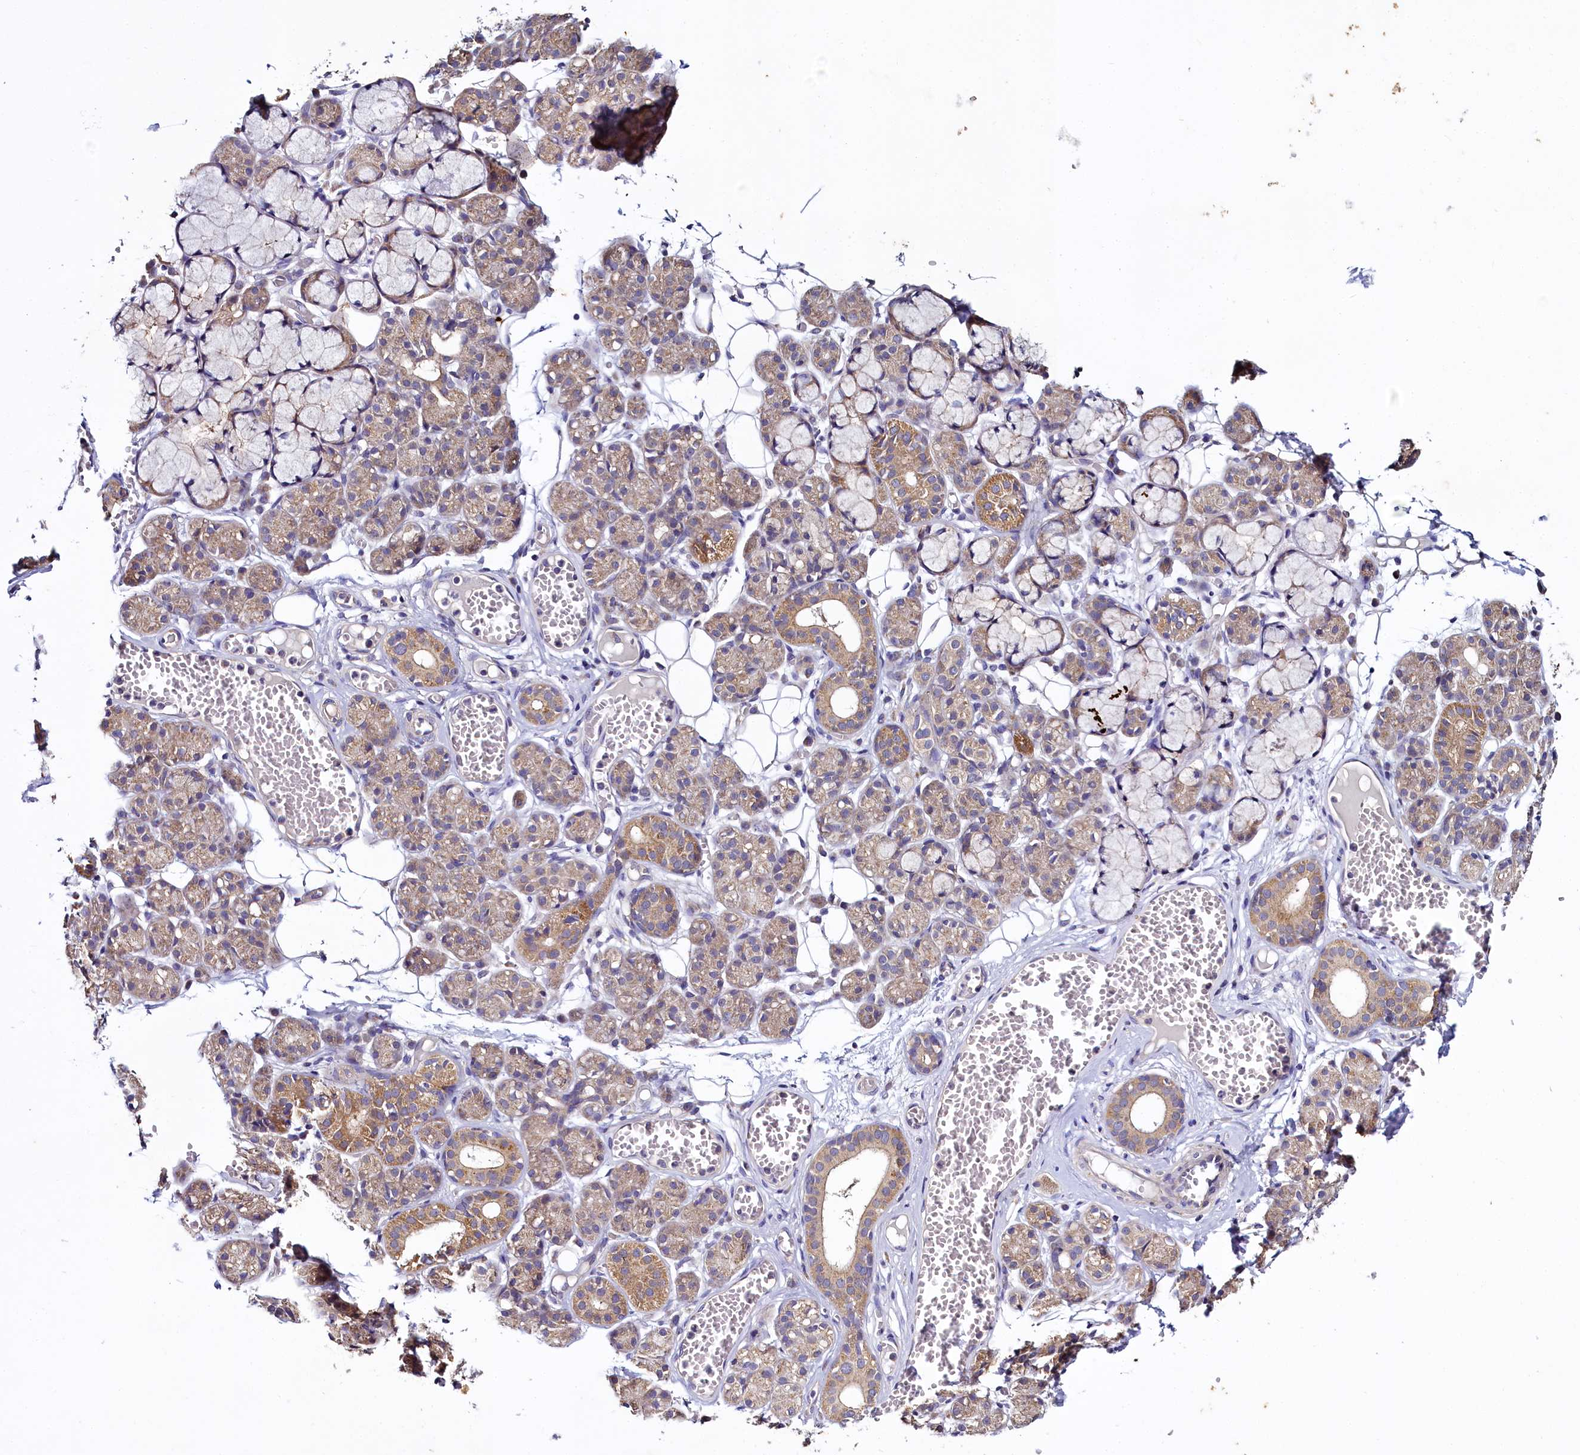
{"staining": {"intensity": "moderate", "quantity": "25%-75%", "location": "cytoplasmic/membranous"}, "tissue": "salivary gland", "cell_type": "Glandular cells", "image_type": "normal", "snomed": [{"axis": "morphology", "description": "Normal tissue, NOS"}, {"axis": "topography", "description": "Salivary gland"}], "caption": "IHC (DAB (3,3'-diaminobenzidine)) staining of unremarkable salivary gland displays moderate cytoplasmic/membranous protein expression in about 25%-75% of glandular cells. (Brightfield microscopy of DAB IHC at high magnification).", "gene": "CEP295", "patient": {"sex": "male", "age": 63}}